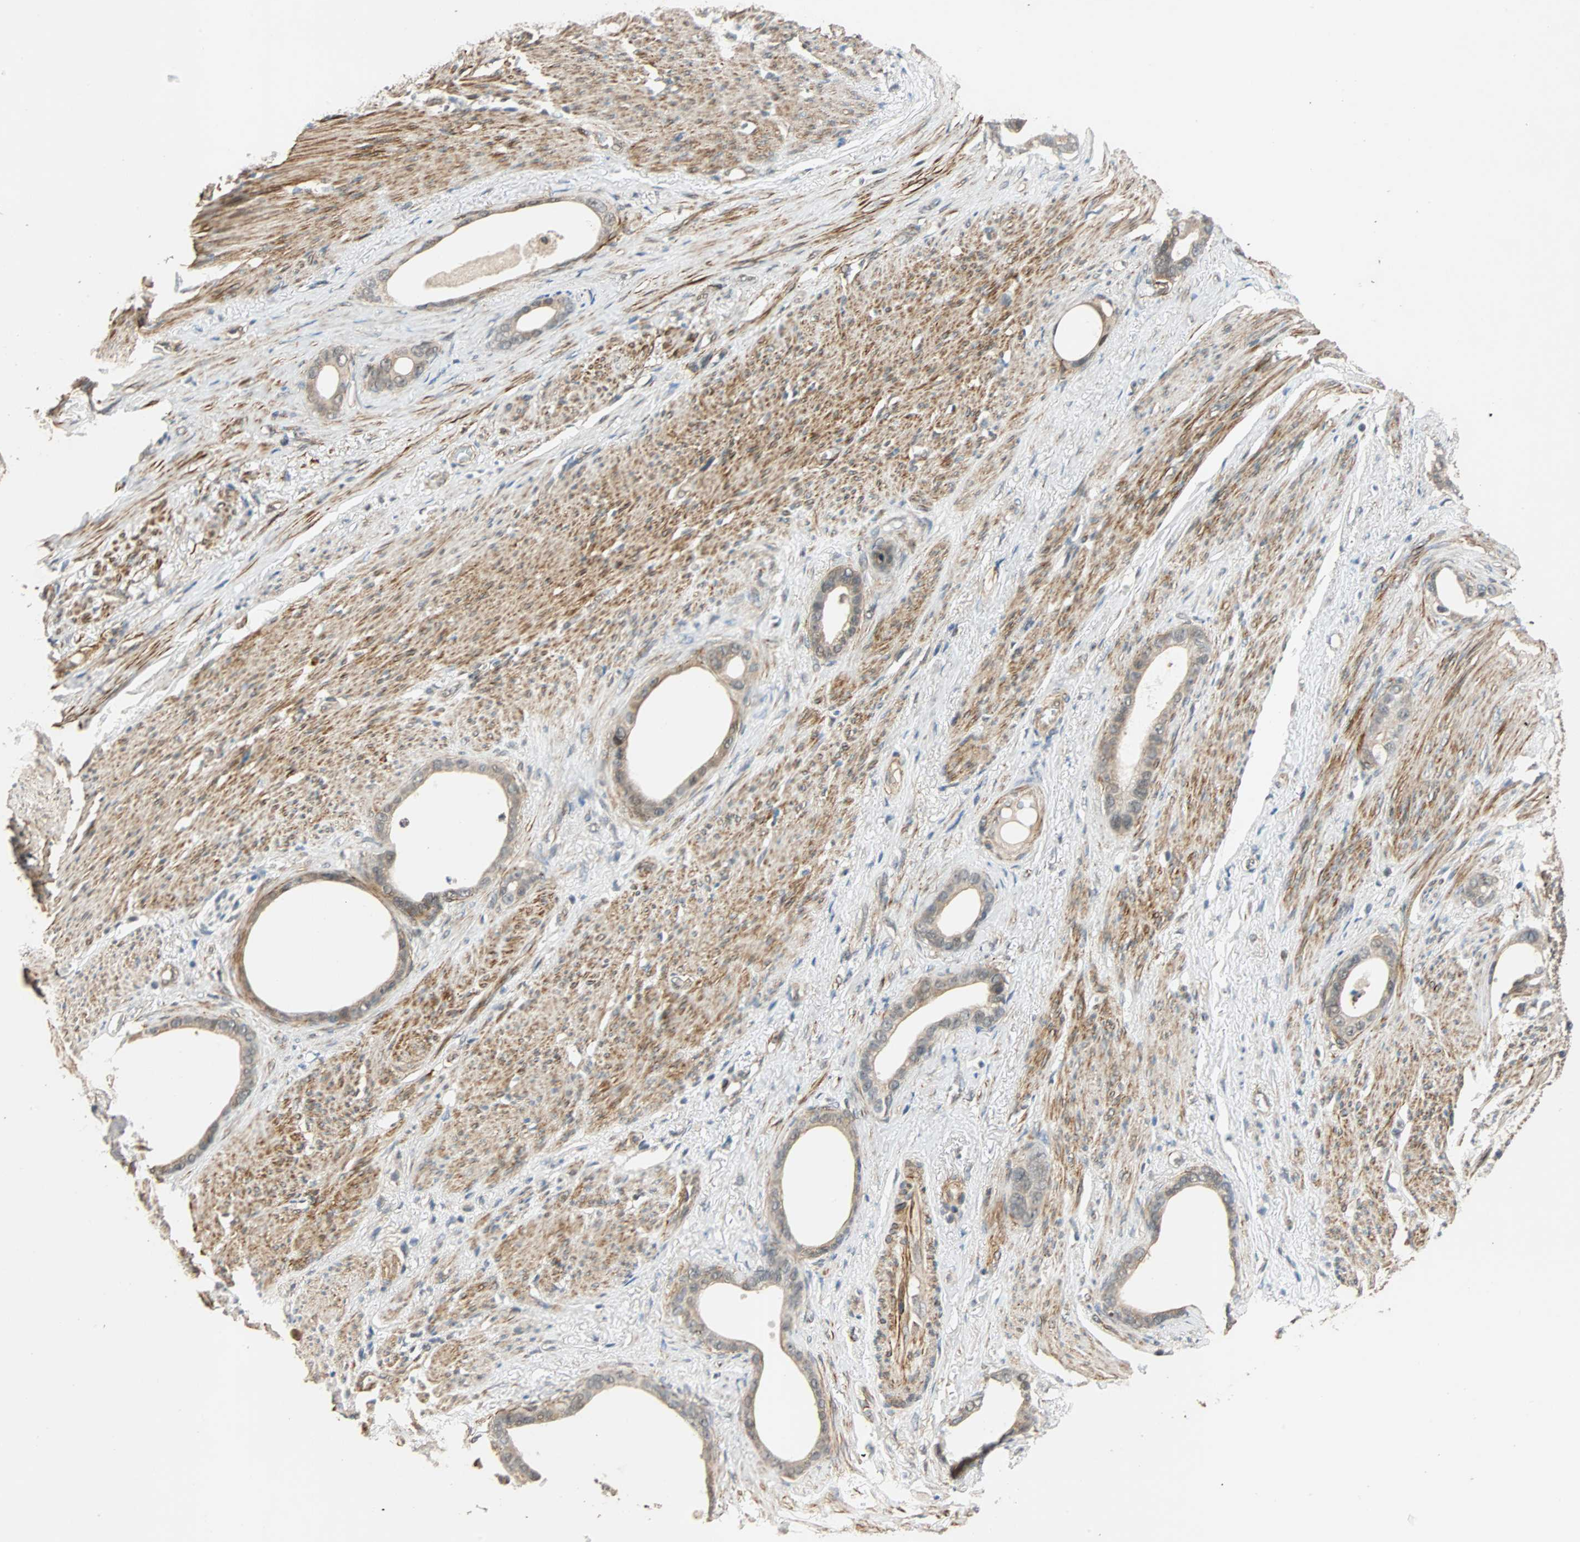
{"staining": {"intensity": "weak", "quantity": "25%-75%", "location": "cytoplasmic/membranous"}, "tissue": "stomach cancer", "cell_type": "Tumor cells", "image_type": "cancer", "snomed": [{"axis": "morphology", "description": "Adenocarcinoma, NOS"}, {"axis": "topography", "description": "Stomach"}], "caption": "Protein staining of stomach cancer (adenocarcinoma) tissue displays weak cytoplasmic/membranous expression in approximately 25%-75% of tumor cells. (DAB IHC, brown staining for protein, blue staining for nuclei).", "gene": "QSER1", "patient": {"sex": "female", "age": 75}}